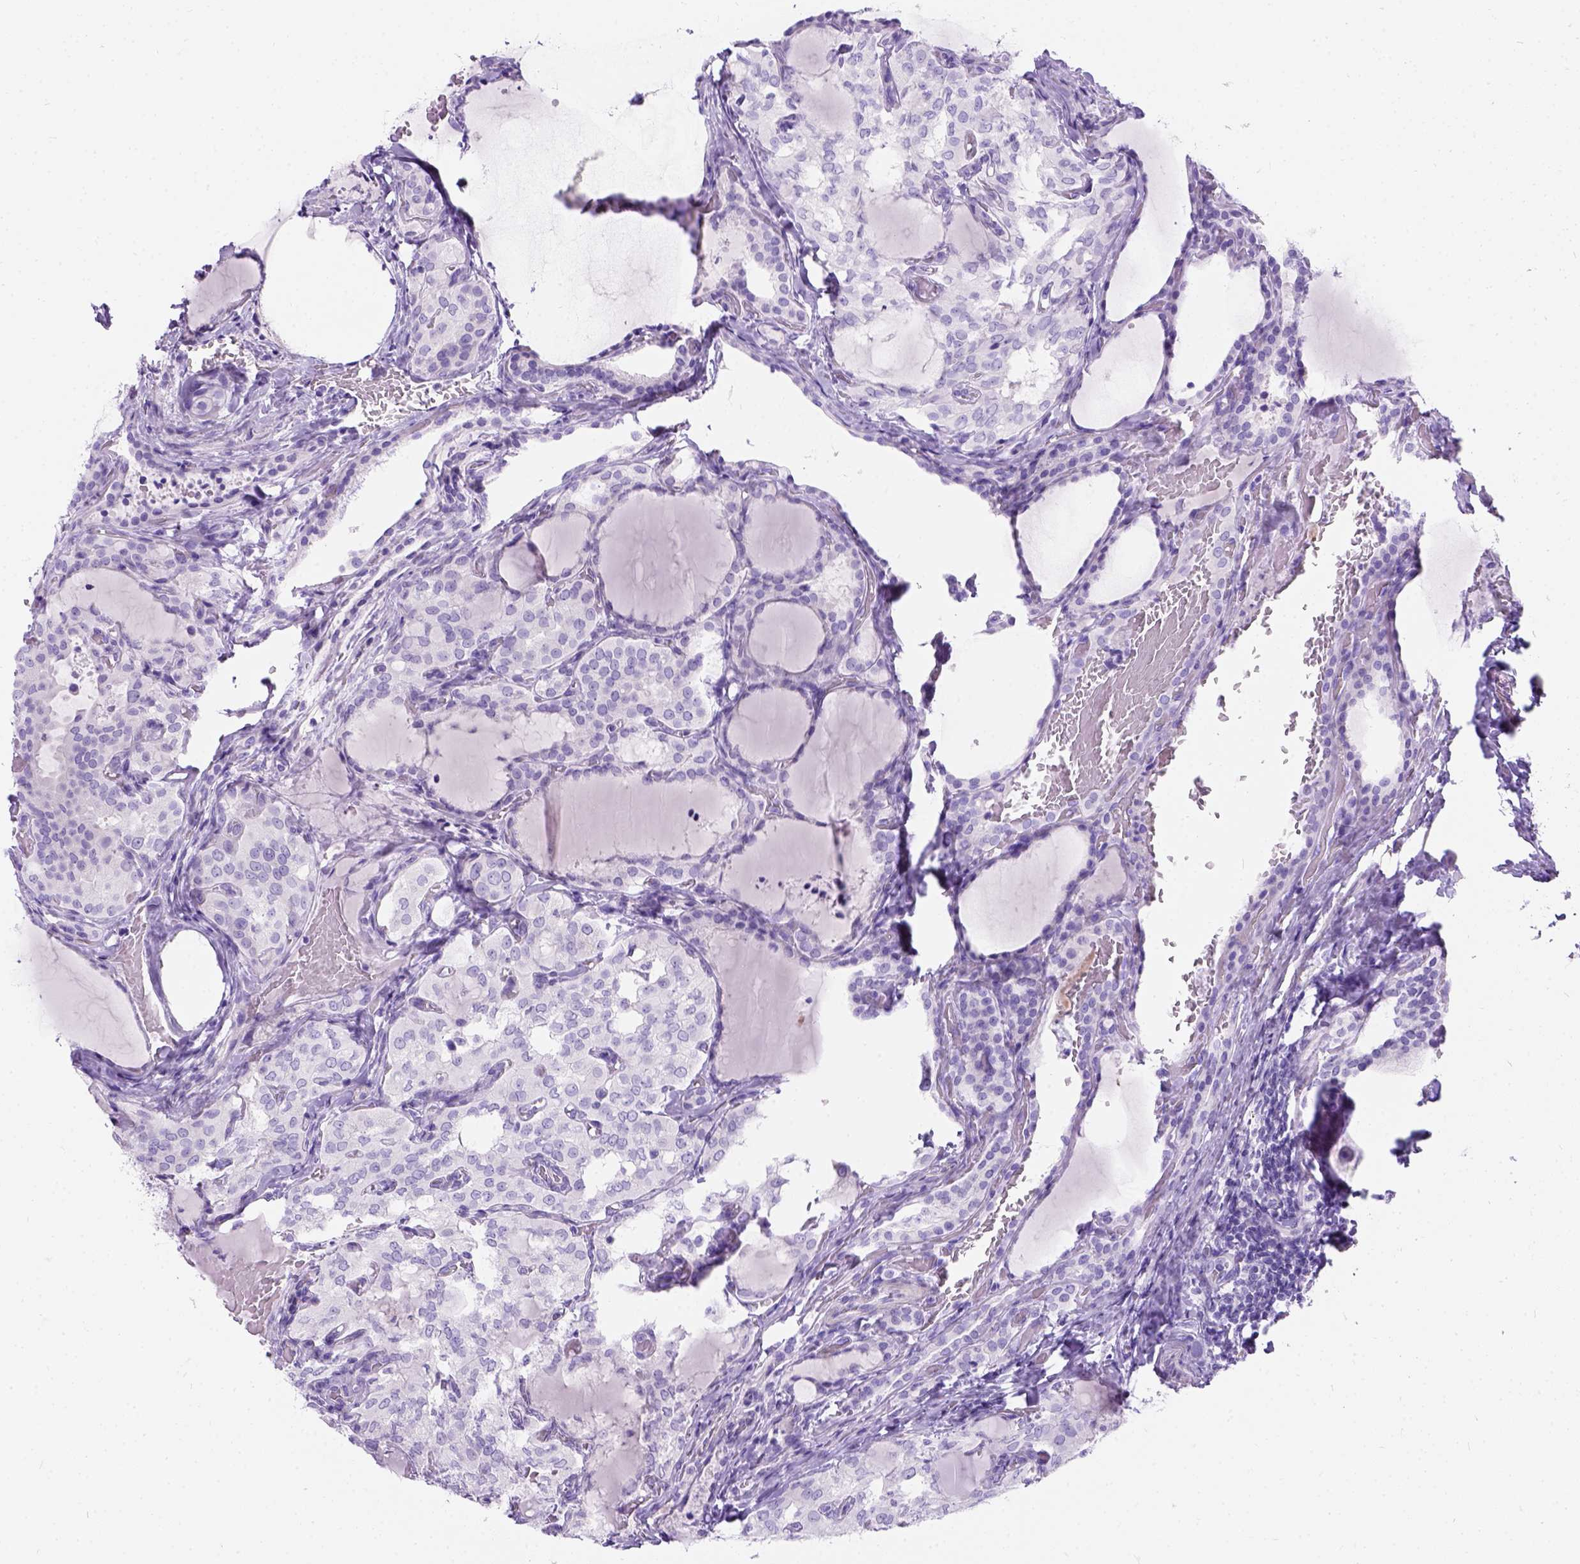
{"staining": {"intensity": "negative", "quantity": "none", "location": "none"}, "tissue": "thyroid cancer", "cell_type": "Tumor cells", "image_type": "cancer", "snomed": [{"axis": "morphology", "description": "Papillary adenocarcinoma, NOS"}, {"axis": "topography", "description": "Thyroid gland"}], "caption": "The histopathology image shows no staining of tumor cells in papillary adenocarcinoma (thyroid).", "gene": "C7orf57", "patient": {"sex": "male", "age": 20}}